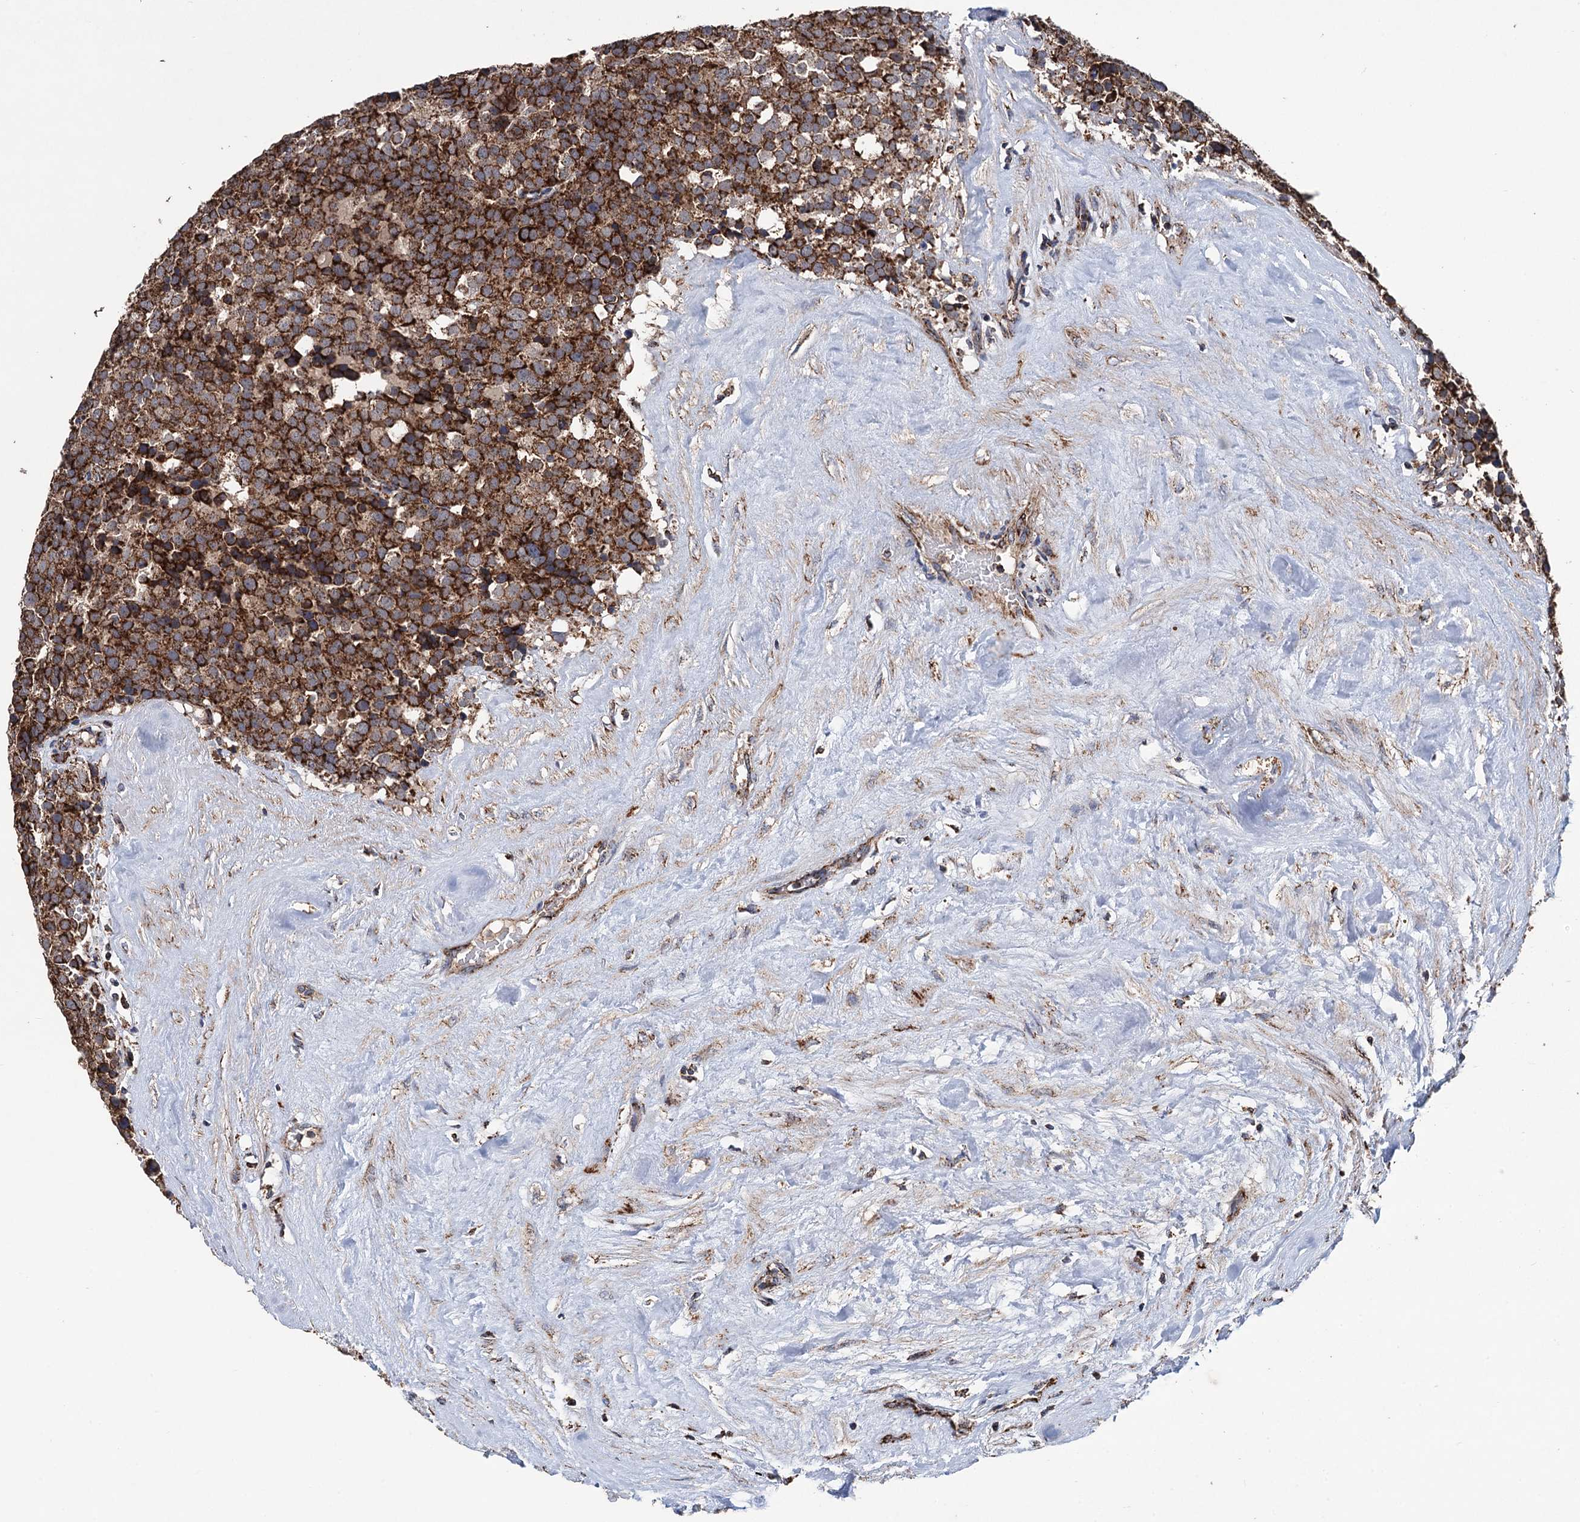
{"staining": {"intensity": "strong", "quantity": ">75%", "location": "cytoplasmic/membranous"}, "tissue": "testis cancer", "cell_type": "Tumor cells", "image_type": "cancer", "snomed": [{"axis": "morphology", "description": "Seminoma, NOS"}, {"axis": "topography", "description": "Testis"}], "caption": "Immunohistochemical staining of seminoma (testis) shows strong cytoplasmic/membranous protein positivity in approximately >75% of tumor cells.", "gene": "DGLUCY", "patient": {"sex": "male", "age": 71}}